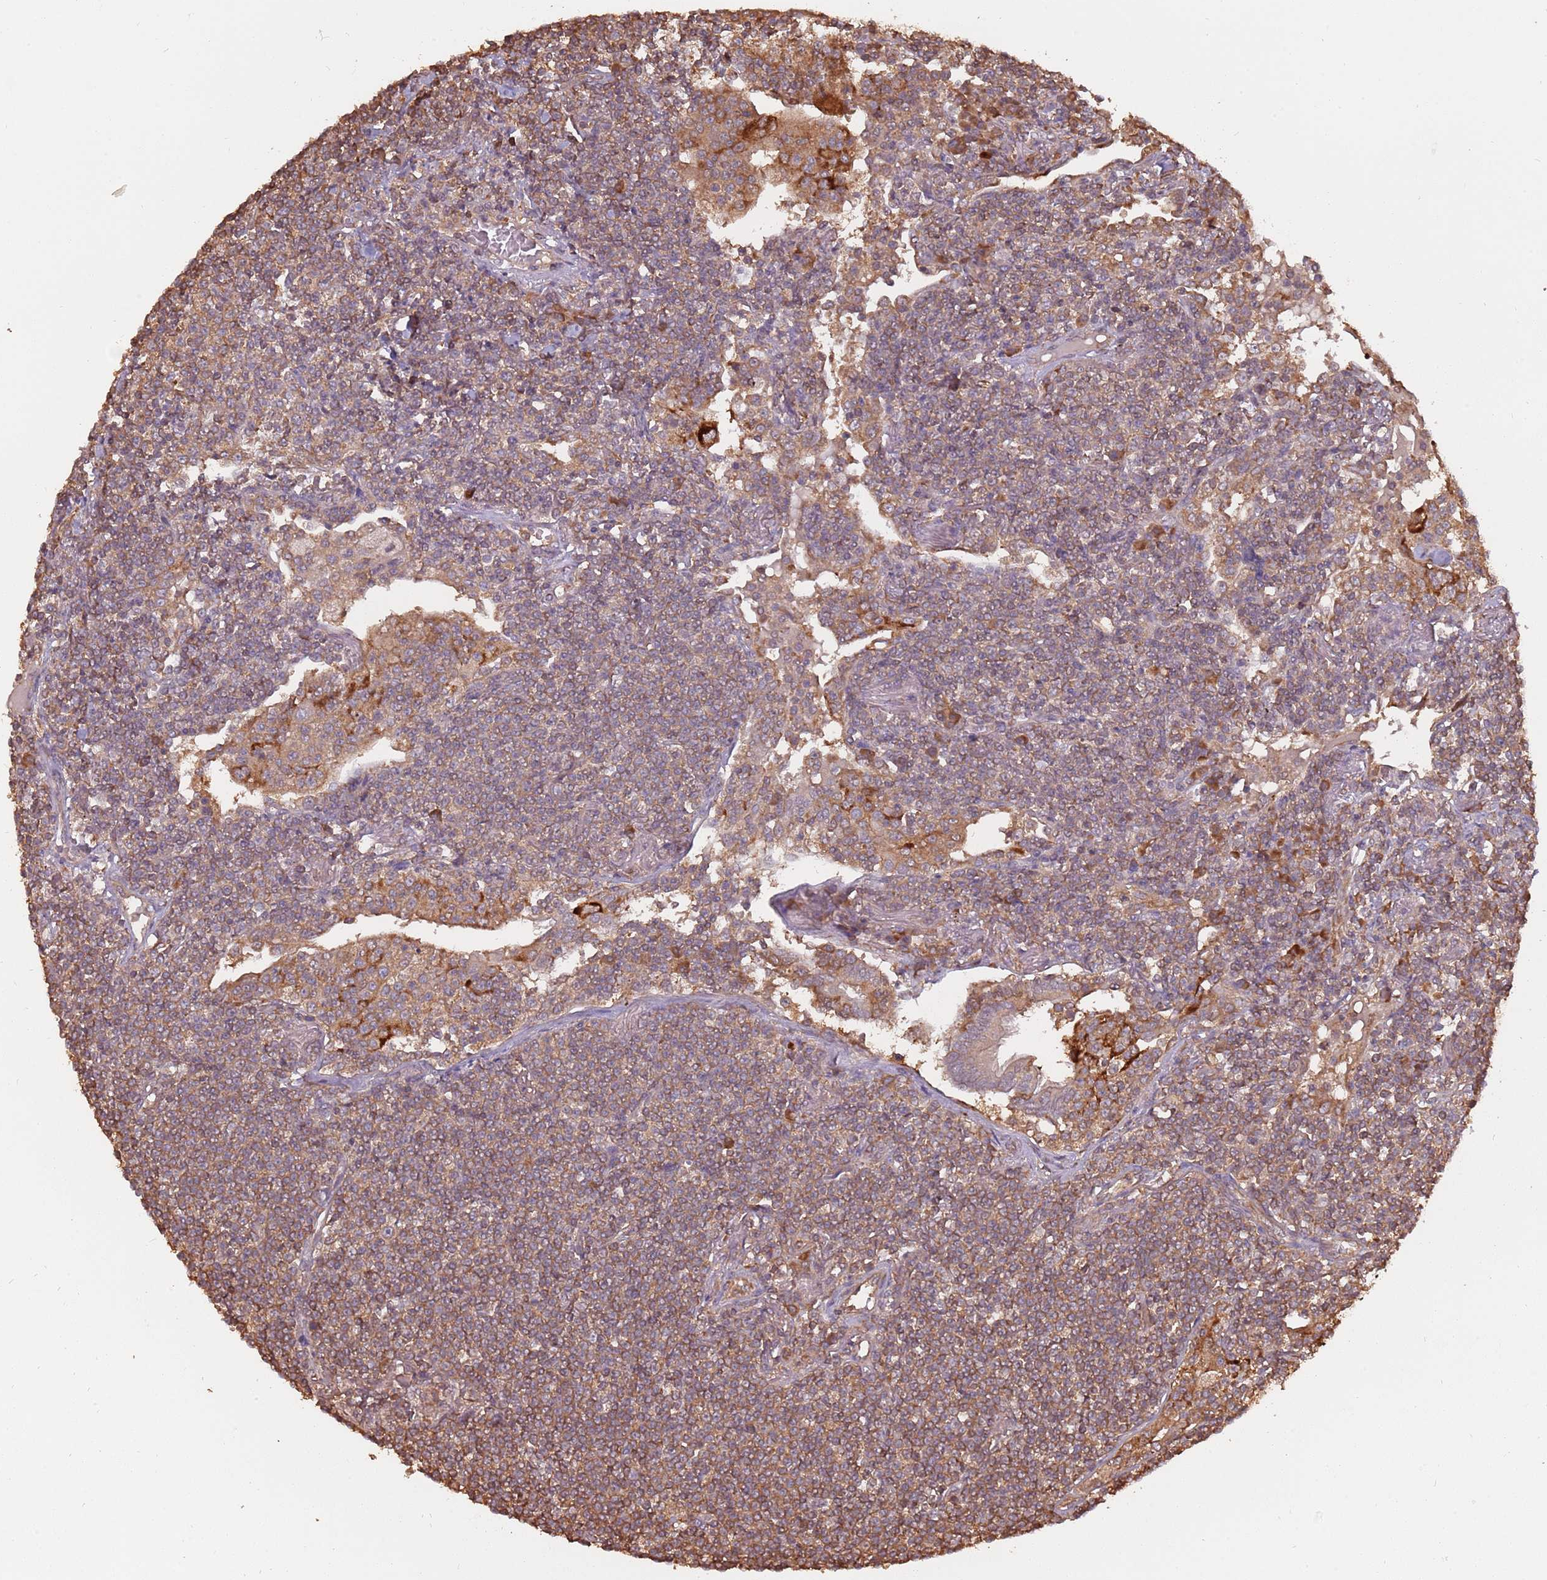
{"staining": {"intensity": "moderate", "quantity": "25%-75%", "location": "cytoplasmic/membranous"}, "tissue": "lymphoma", "cell_type": "Tumor cells", "image_type": "cancer", "snomed": [{"axis": "morphology", "description": "Malignant lymphoma, non-Hodgkin's type, Low grade"}, {"axis": "topography", "description": "Lung"}], "caption": "Tumor cells reveal medium levels of moderate cytoplasmic/membranous expression in approximately 25%-75% of cells in lymphoma. (DAB (3,3'-diaminobenzidine) IHC, brown staining for protein, blue staining for nuclei).", "gene": "COG4", "patient": {"sex": "female", "age": 71}}